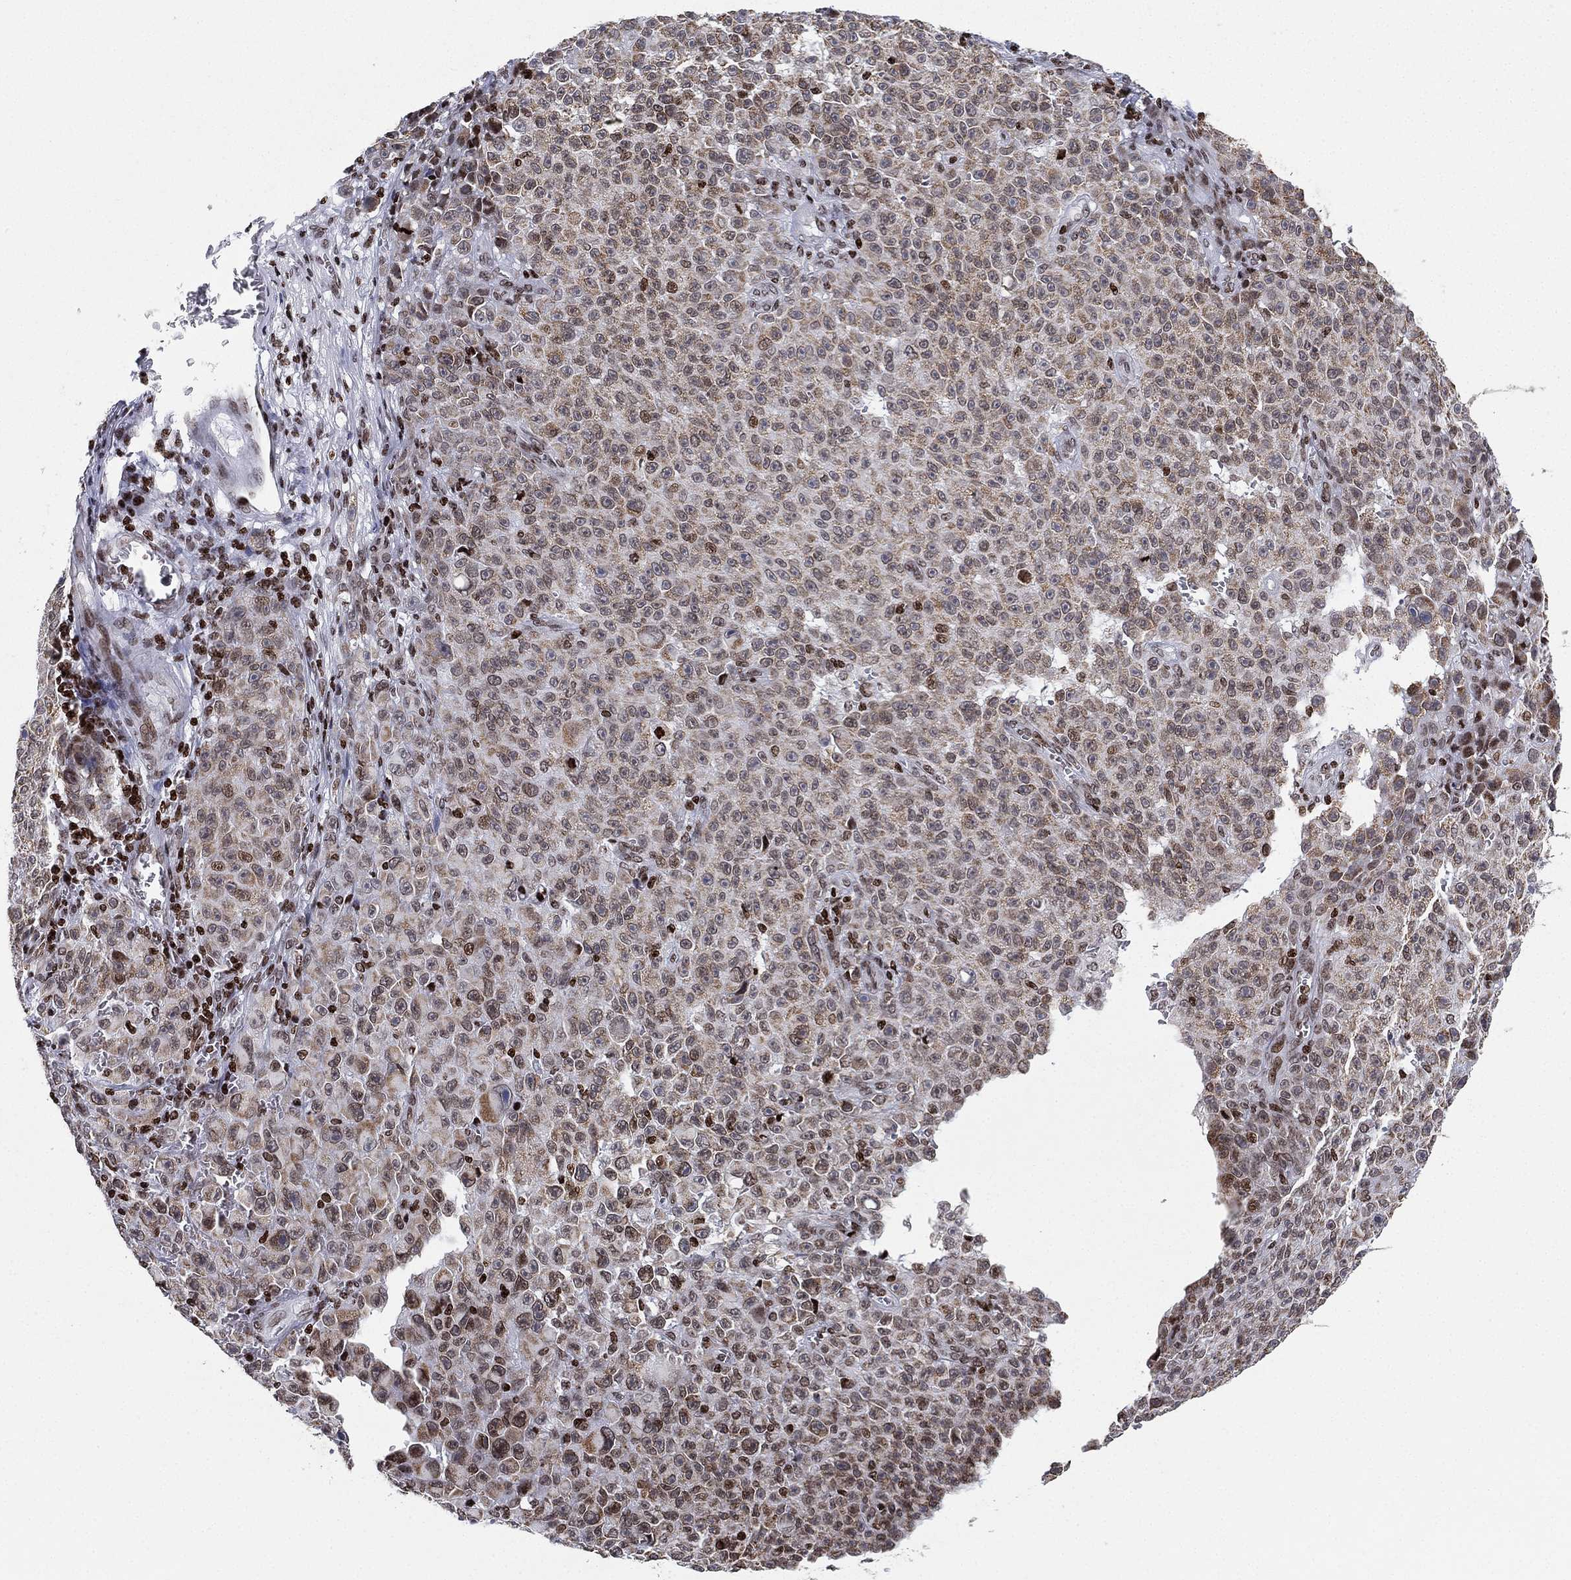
{"staining": {"intensity": "weak", "quantity": "<25%", "location": "cytoplasmic/membranous"}, "tissue": "melanoma", "cell_type": "Tumor cells", "image_type": "cancer", "snomed": [{"axis": "morphology", "description": "Malignant melanoma, NOS"}, {"axis": "topography", "description": "Skin"}], "caption": "This is an immunohistochemistry (IHC) image of human melanoma. There is no positivity in tumor cells.", "gene": "MFSD14A", "patient": {"sex": "female", "age": 82}}